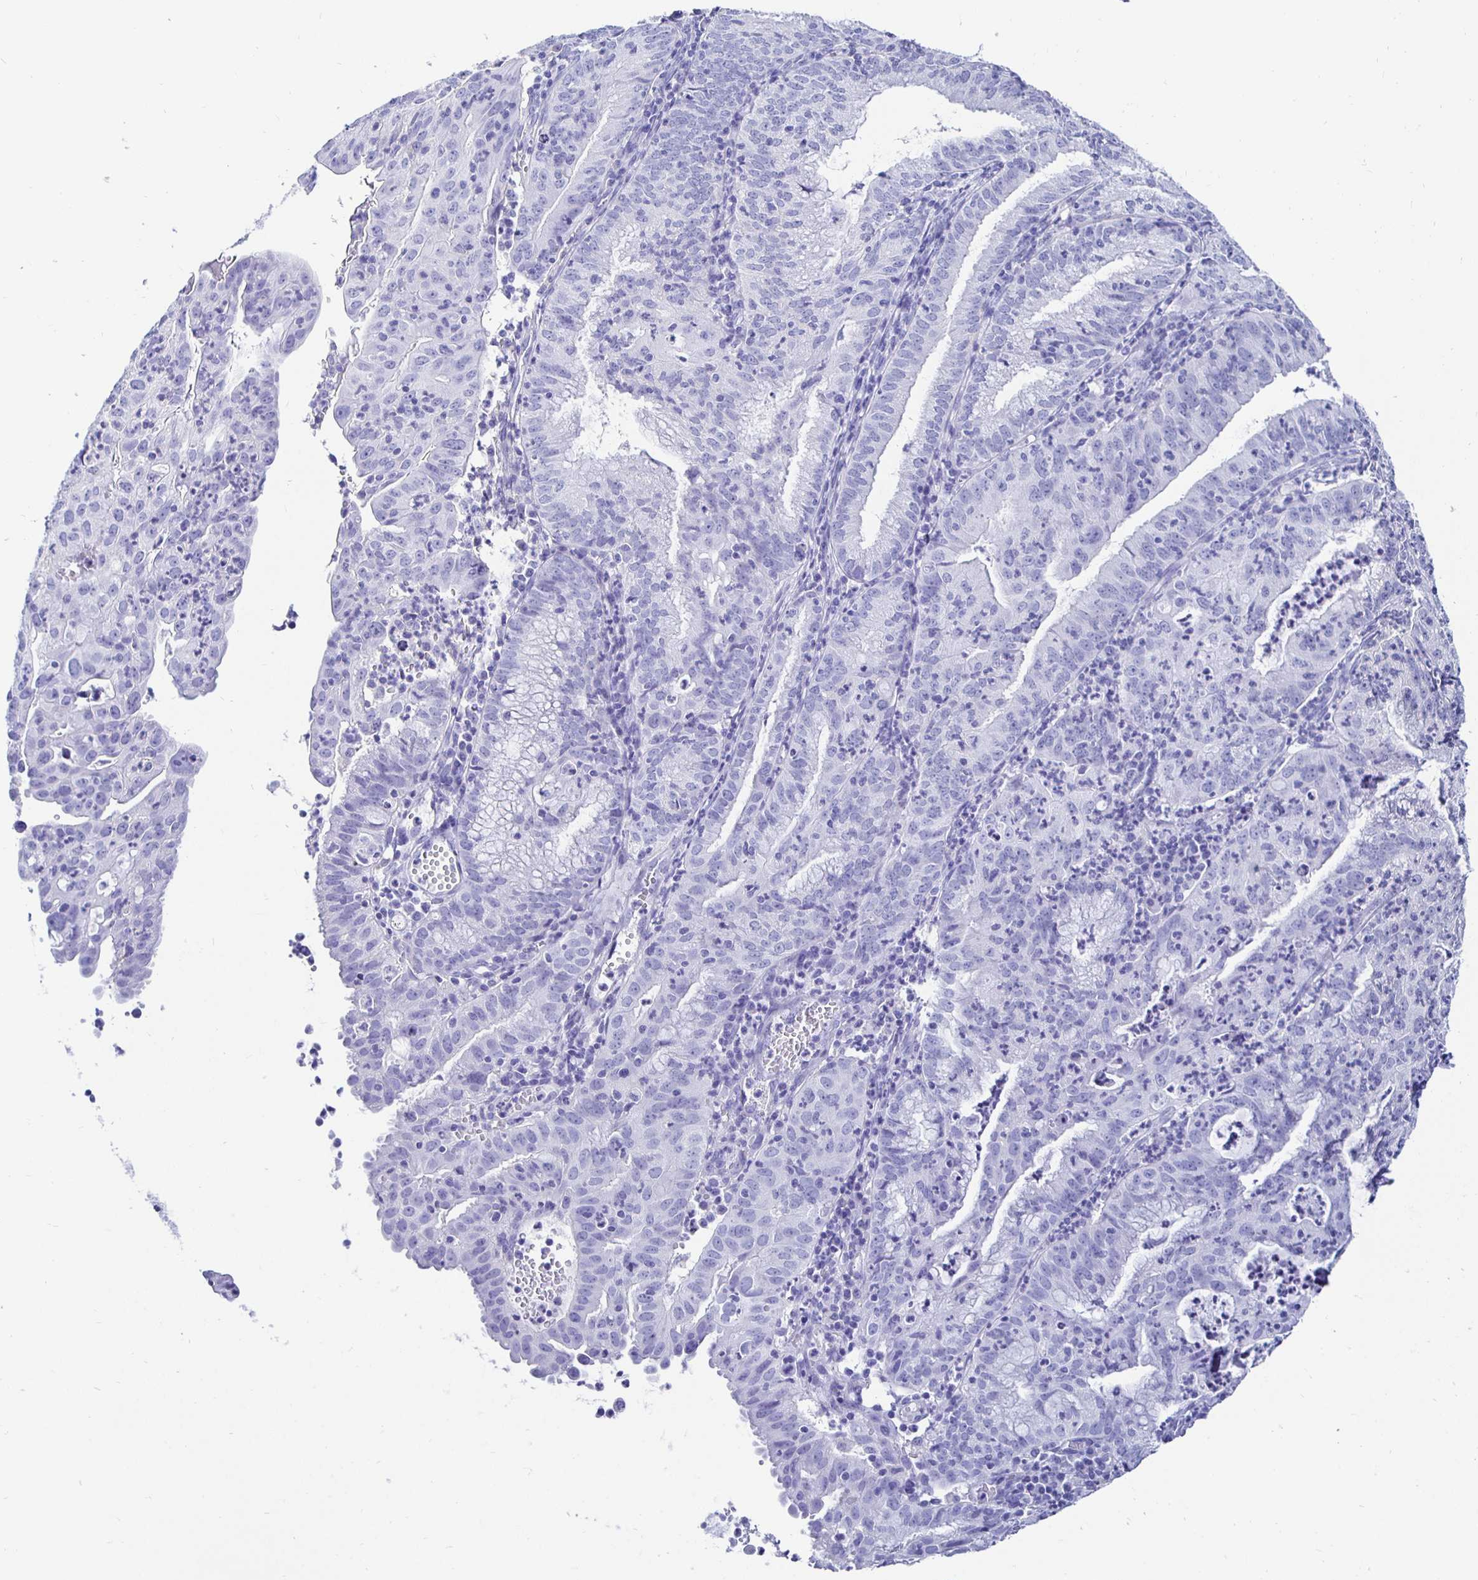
{"staining": {"intensity": "negative", "quantity": "none", "location": "none"}, "tissue": "endometrial cancer", "cell_type": "Tumor cells", "image_type": "cancer", "snomed": [{"axis": "morphology", "description": "Adenocarcinoma, NOS"}, {"axis": "topography", "description": "Endometrium"}], "caption": "The photomicrograph shows no staining of tumor cells in adenocarcinoma (endometrial).", "gene": "UMOD", "patient": {"sex": "female", "age": 60}}